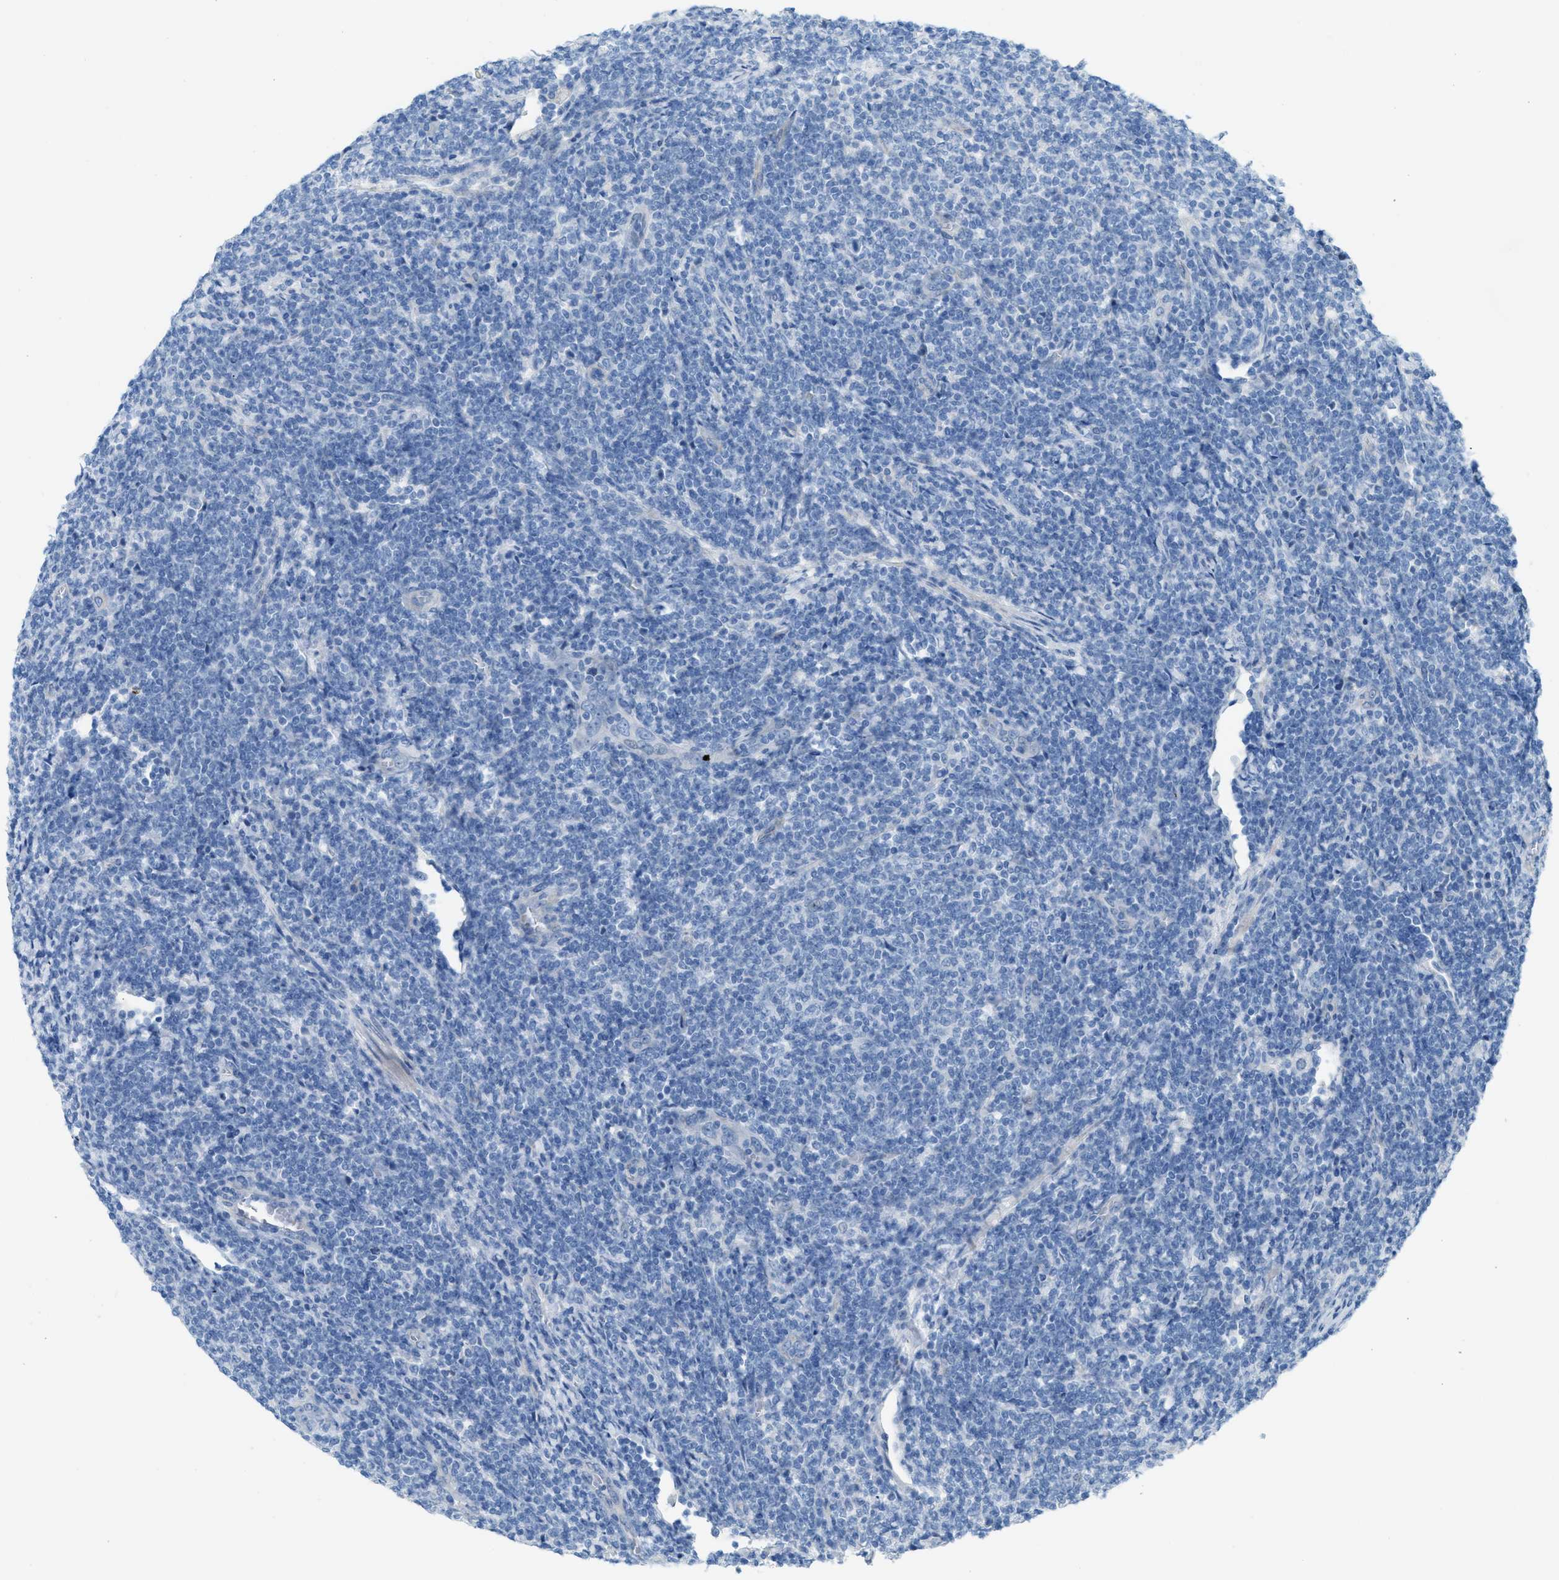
{"staining": {"intensity": "negative", "quantity": "none", "location": "none"}, "tissue": "lymphoma", "cell_type": "Tumor cells", "image_type": "cancer", "snomed": [{"axis": "morphology", "description": "Malignant lymphoma, non-Hodgkin's type, Low grade"}, {"axis": "topography", "description": "Lymph node"}], "caption": "Immunohistochemistry micrograph of neoplastic tissue: low-grade malignant lymphoma, non-Hodgkin's type stained with DAB (3,3'-diaminobenzidine) shows no significant protein positivity in tumor cells.", "gene": "MPP3", "patient": {"sex": "male", "age": 66}}